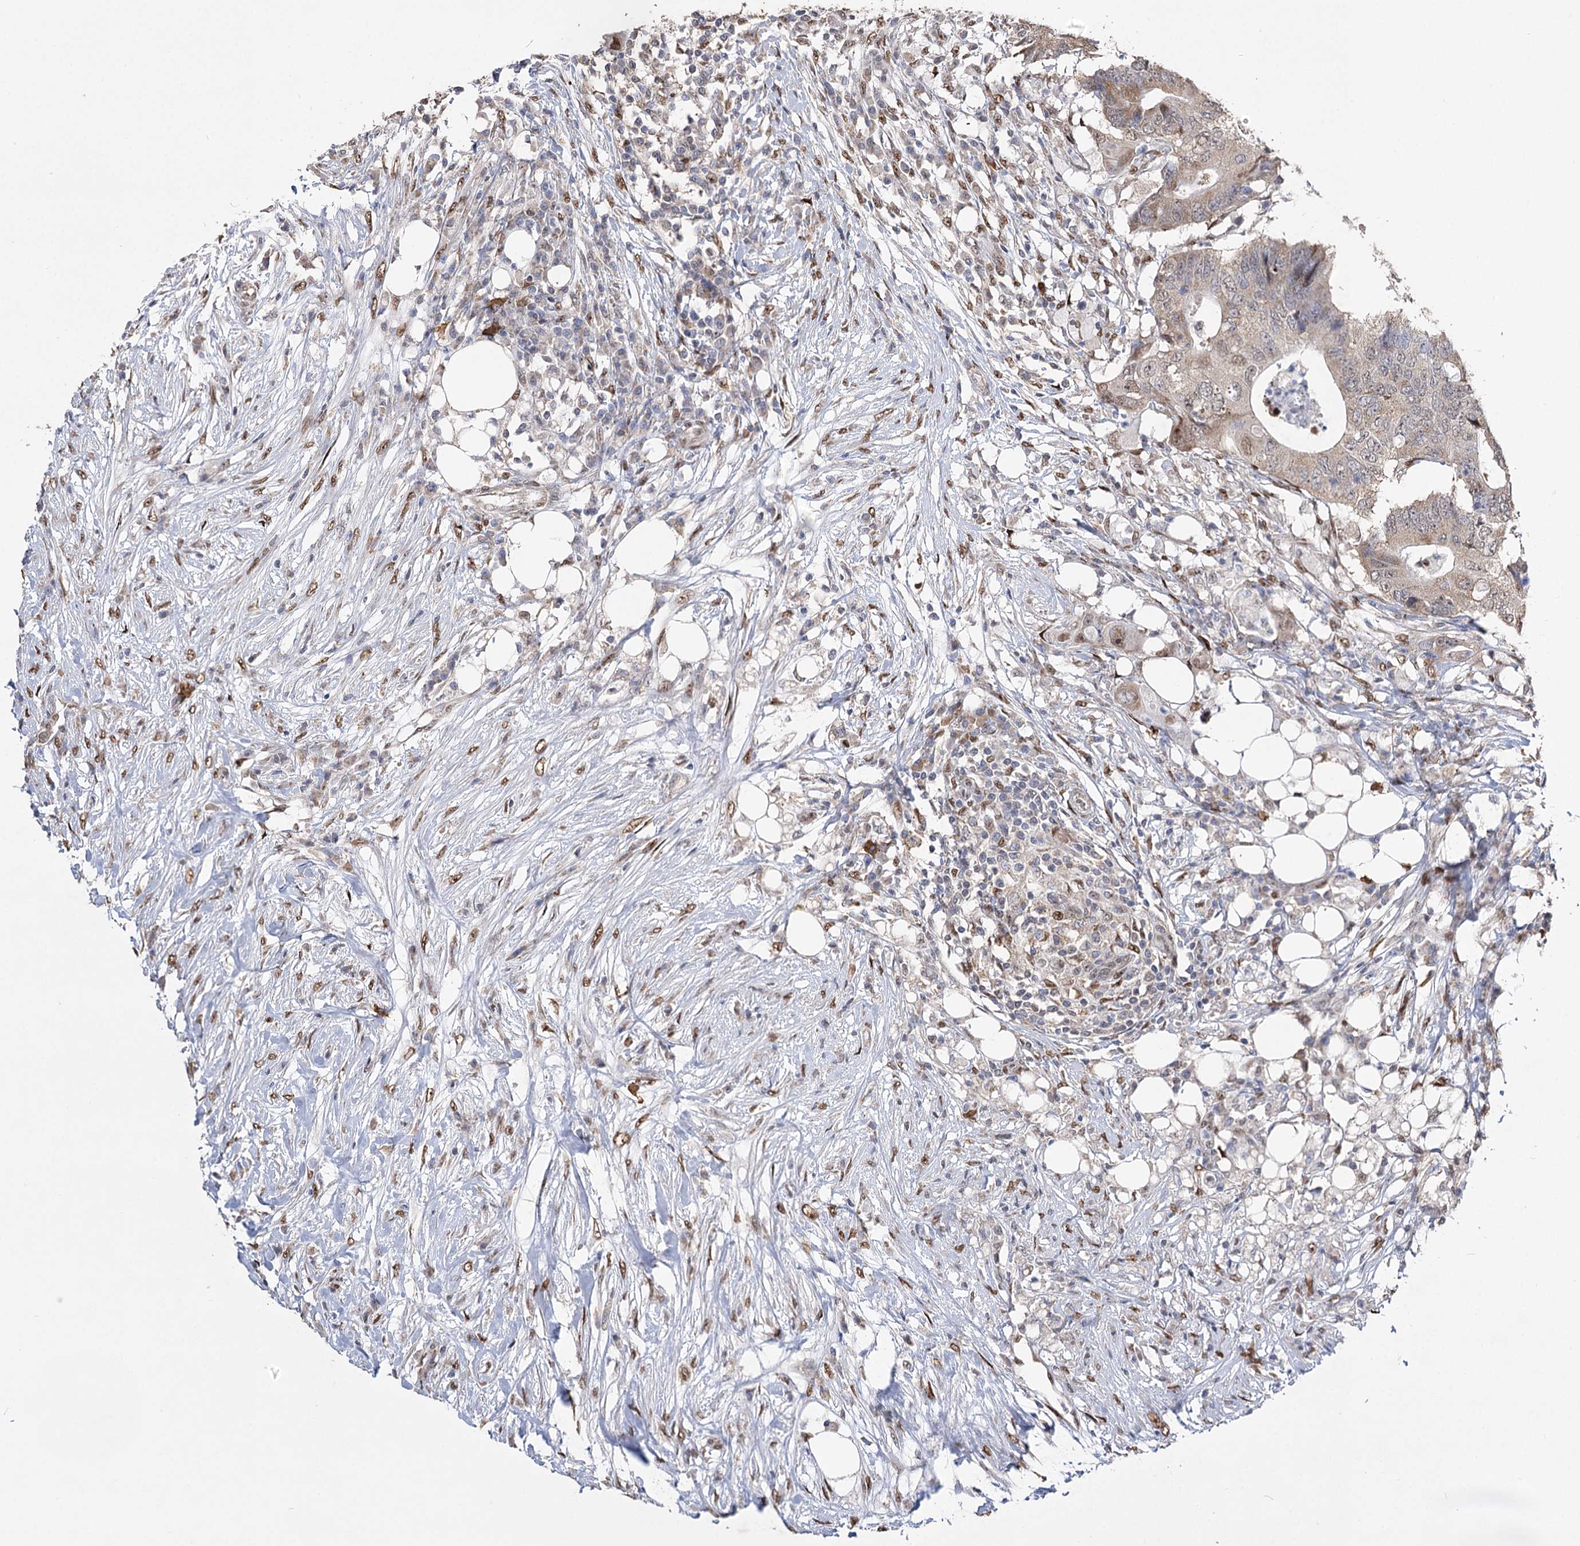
{"staining": {"intensity": "moderate", "quantity": "<25%", "location": "cytoplasmic/membranous,nuclear"}, "tissue": "colorectal cancer", "cell_type": "Tumor cells", "image_type": "cancer", "snomed": [{"axis": "morphology", "description": "Adenocarcinoma, NOS"}, {"axis": "topography", "description": "Colon"}], "caption": "Adenocarcinoma (colorectal) was stained to show a protein in brown. There is low levels of moderate cytoplasmic/membranous and nuclear staining in about <25% of tumor cells.", "gene": "NFU1", "patient": {"sex": "male", "age": 71}}